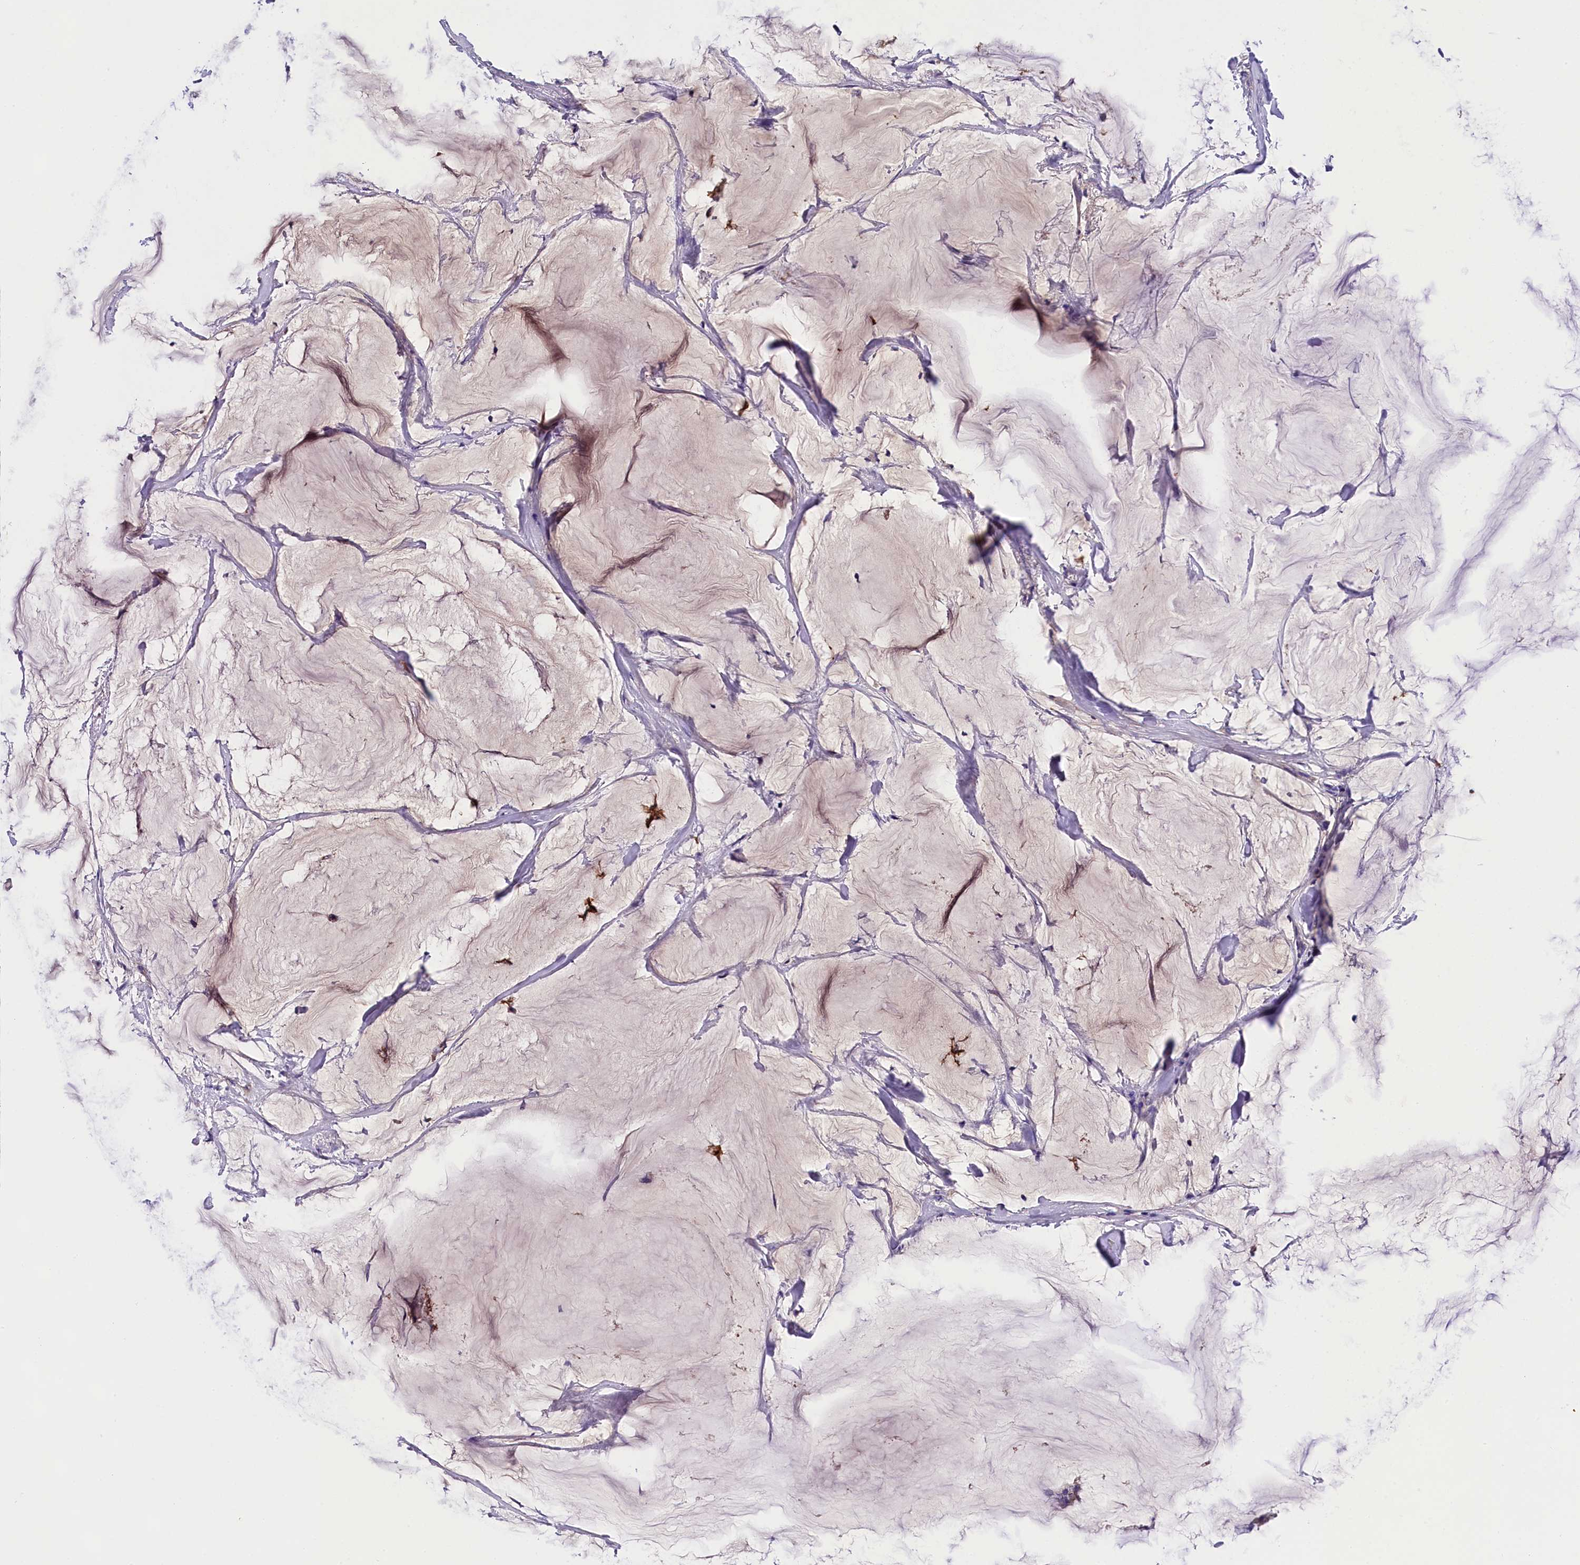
{"staining": {"intensity": "negative", "quantity": "none", "location": "none"}, "tissue": "breast cancer", "cell_type": "Tumor cells", "image_type": "cancer", "snomed": [{"axis": "morphology", "description": "Duct carcinoma"}, {"axis": "topography", "description": "Breast"}], "caption": "Tumor cells are negative for protein expression in human breast cancer (invasive ductal carcinoma). (DAB immunohistochemistry, high magnification).", "gene": "SOD3", "patient": {"sex": "female", "age": 93}}